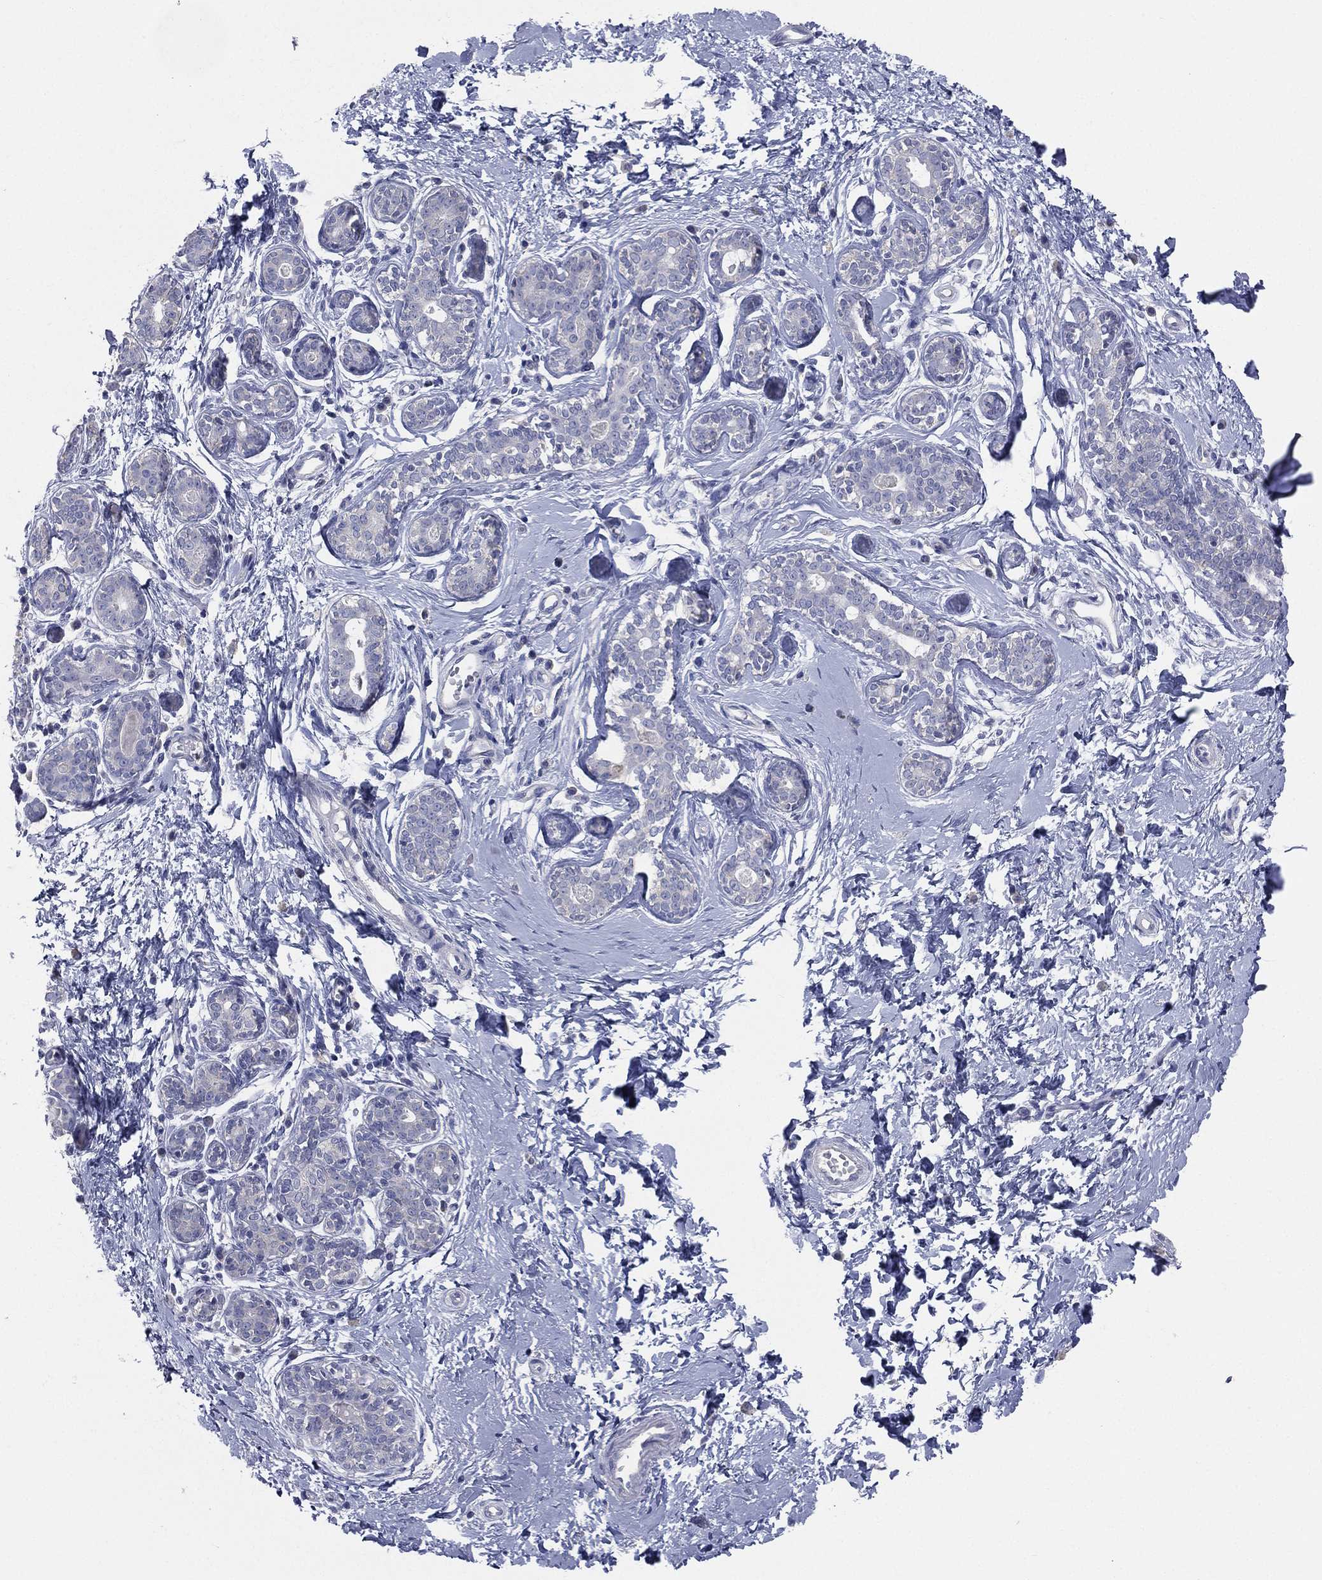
{"staining": {"intensity": "negative", "quantity": "none", "location": "none"}, "tissue": "breast", "cell_type": "Adipocytes", "image_type": "normal", "snomed": [{"axis": "morphology", "description": "Normal tissue, NOS"}, {"axis": "topography", "description": "Breast"}], "caption": "Immunohistochemistry histopathology image of normal breast: human breast stained with DAB exhibits no significant protein positivity in adipocytes.", "gene": "STK31", "patient": {"sex": "female", "age": 37}}